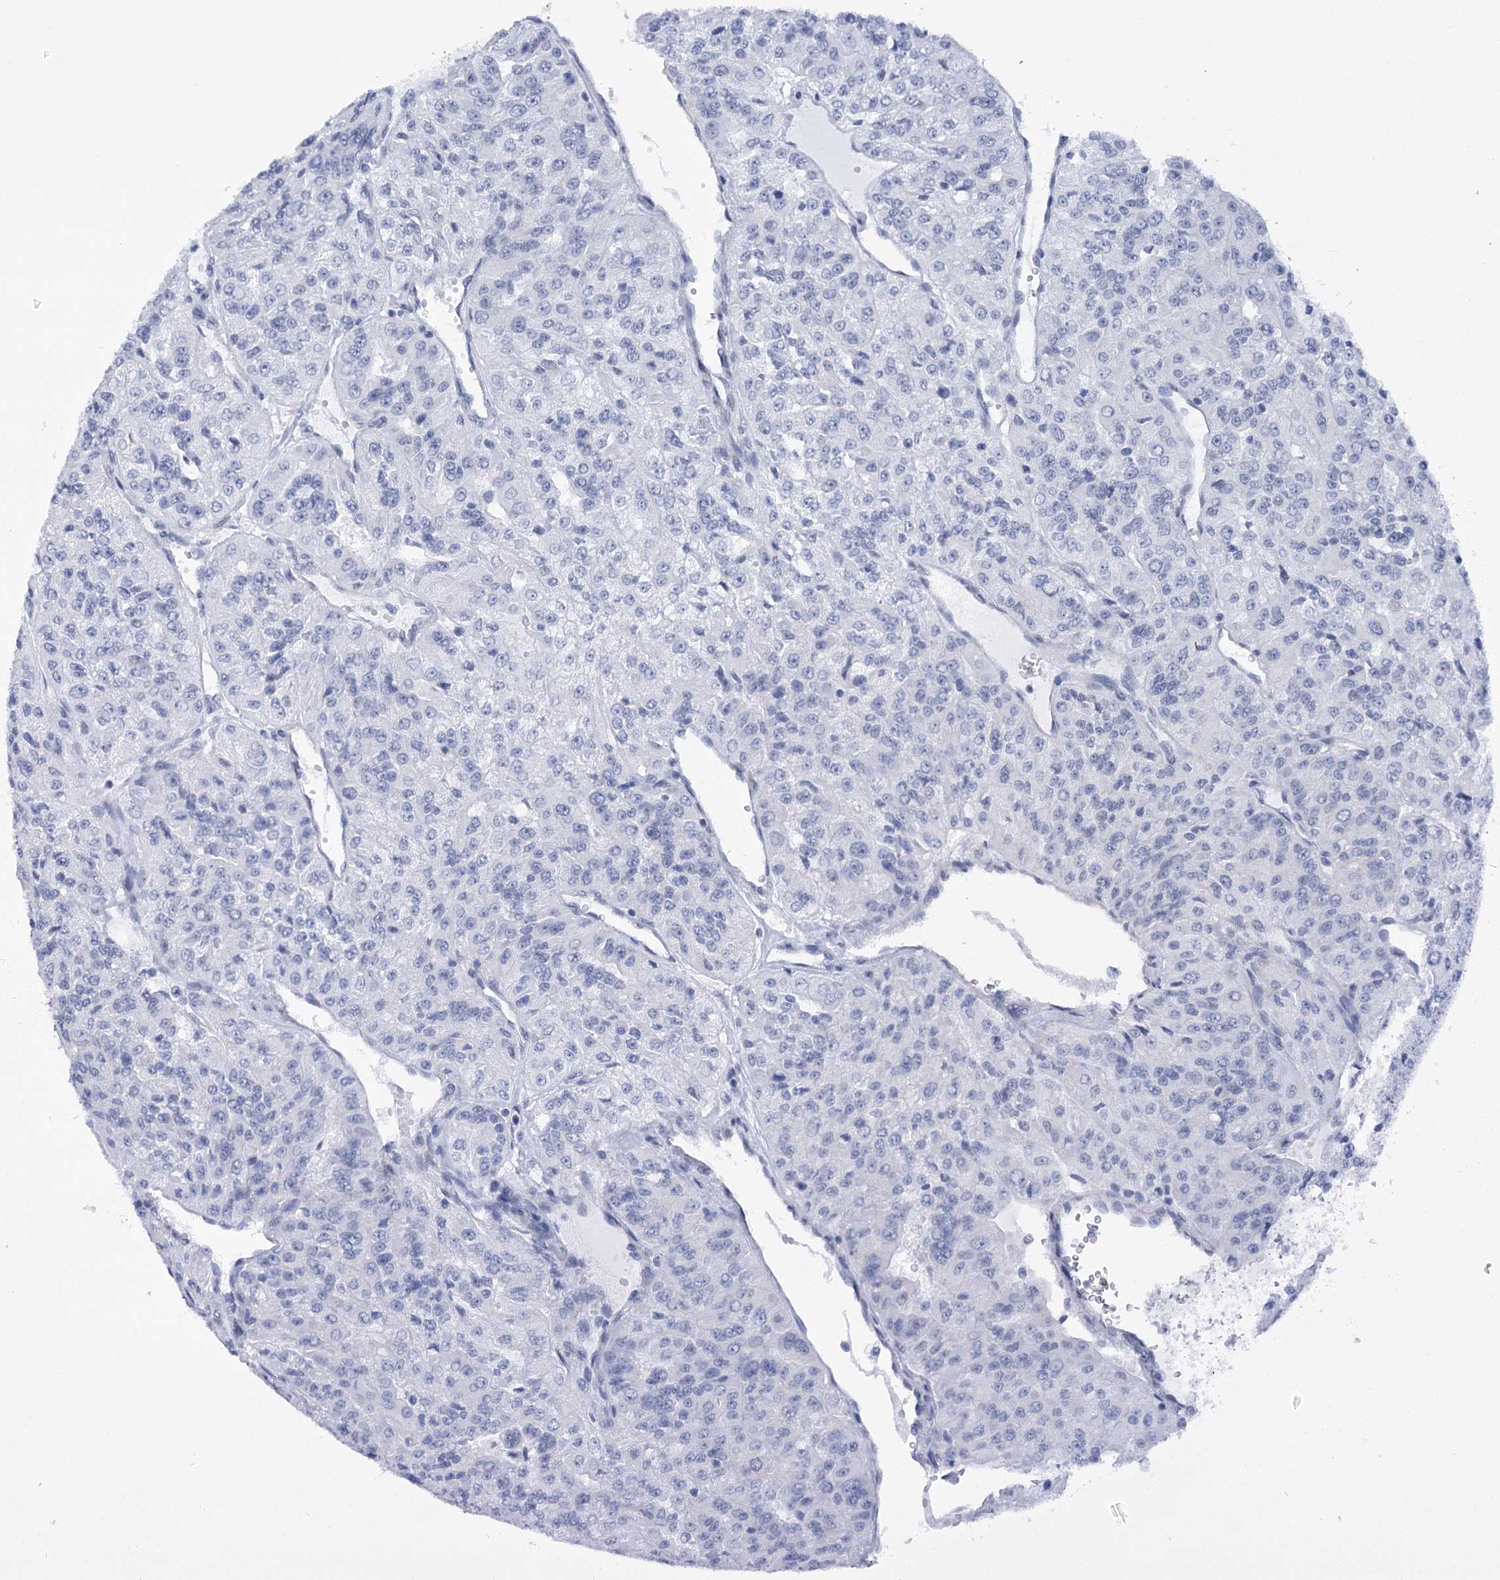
{"staining": {"intensity": "negative", "quantity": "none", "location": "none"}, "tissue": "renal cancer", "cell_type": "Tumor cells", "image_type": "cancer", "snomed": [{"axis": "morphology", "description": "Adenocarcinoma, NOS"}, {"axis": "topography", "description": "Kidney"}], "caption": "An IHC histopathology image of renal cancer (adenocarcinoma) is shown. There is no staining in tumor cells of renal cancer (adenocarcinoma).", "gene": "HNRNPA0", "patient": {"sex": "female", "age": 63}}